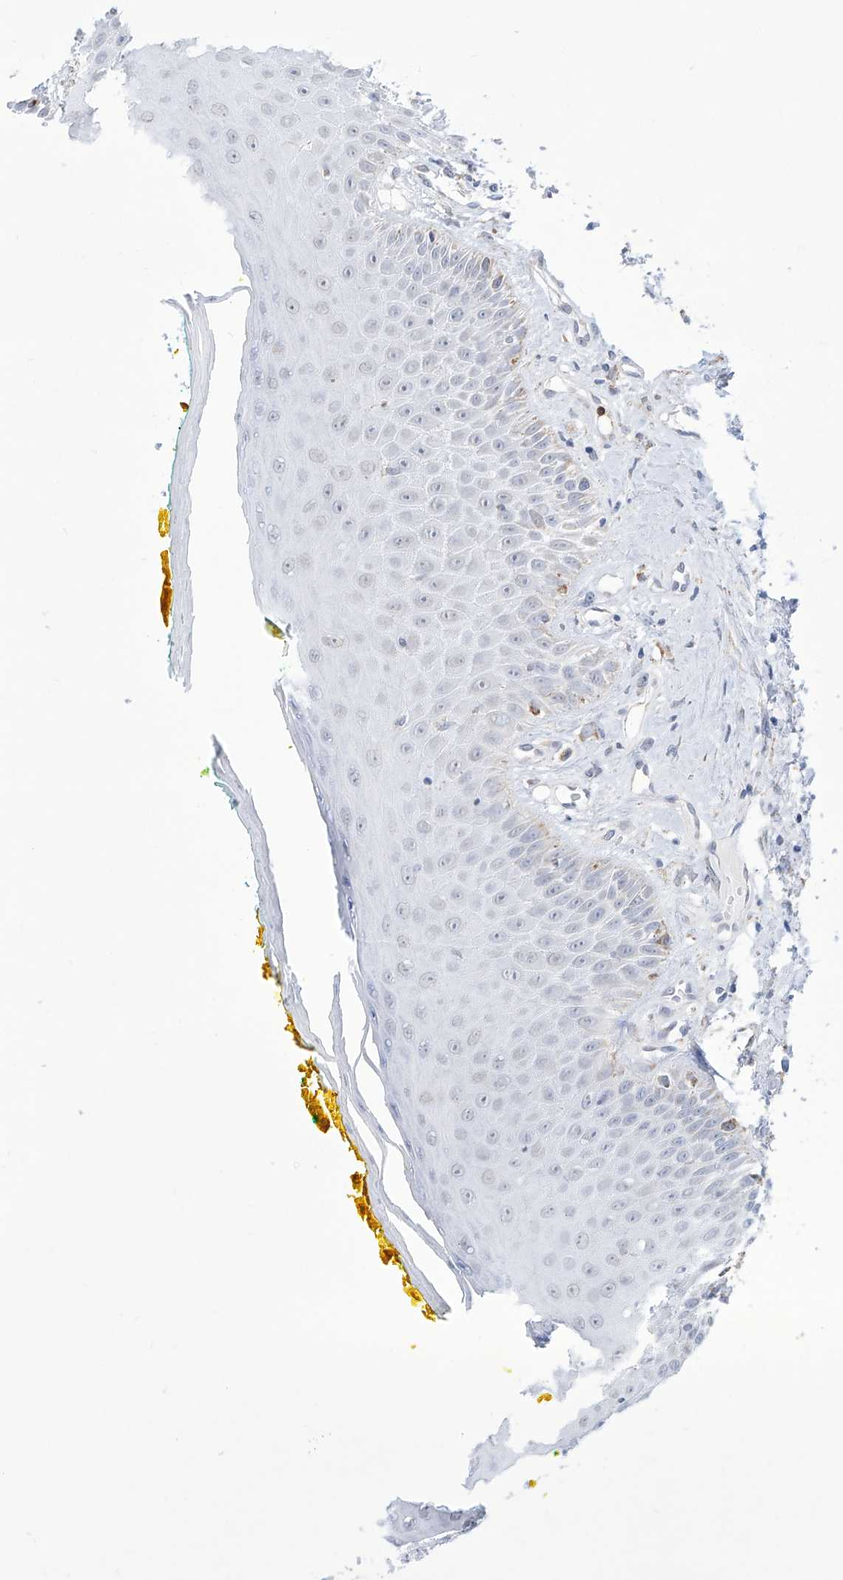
{"staining": {"intensity": "weak", "quantity": "<25%", "location": "cytoplasmic/membranous"}, "tissue": "oral mucosa", "cell_type": "Squamous epithelial cells", "image_type": "normal", "snomed": [{"axis": "morphology", "description": "Normal tissue, NOS"}, {"axis": "topography", "description": "Oral tissue"}], "caption": "Photomicrograph shows no significant protein staining in squamous epithelial cells of benign oral mucosa. The staining is performed using DAB (3,3'-diaminobenzidine) brown chromogen with nuclei counter-stained in using hematoxylin.", "gene": "ALDH6A1", "patient": {"sex": "female", "age": 70}}